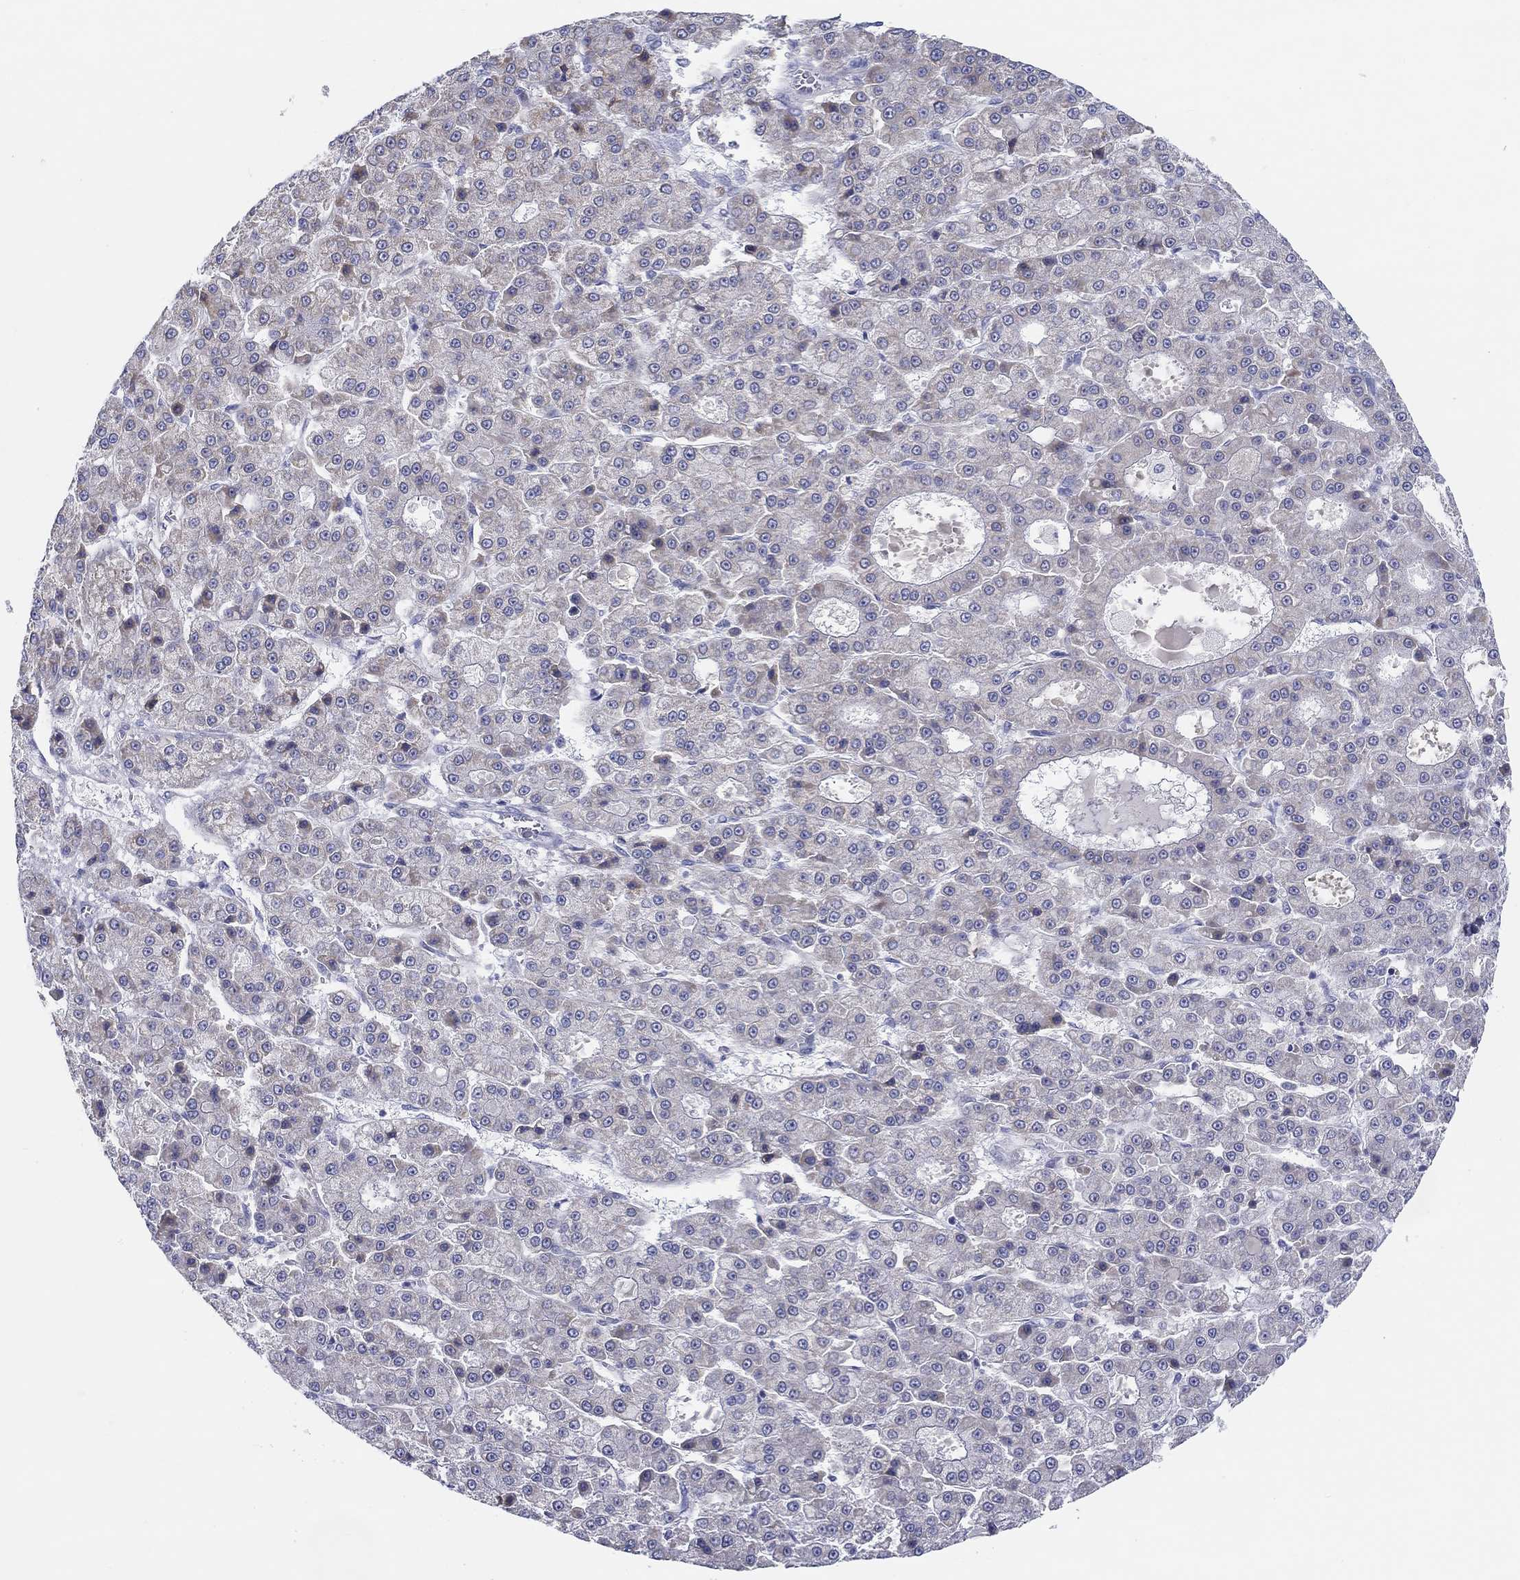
{"staining": {"intensity": "negative", "quantity": "none", "location": "none"}, "tissue": "liver cancer", "cell_type": "Tumor cells", "image_type": "cancer", "snomed": [{"axis": "morphology", "description": "Carcinoma, Hepatocellular, NOS"}, {"axis": "topography", "description": "Liver"}], "caption": "The micrograph exhibits no significant staining in tumor cells of hepatocellular carcinoma (liver).", "gene": "HAPLN4", "patient": {"sex": "male", "age": 70}}